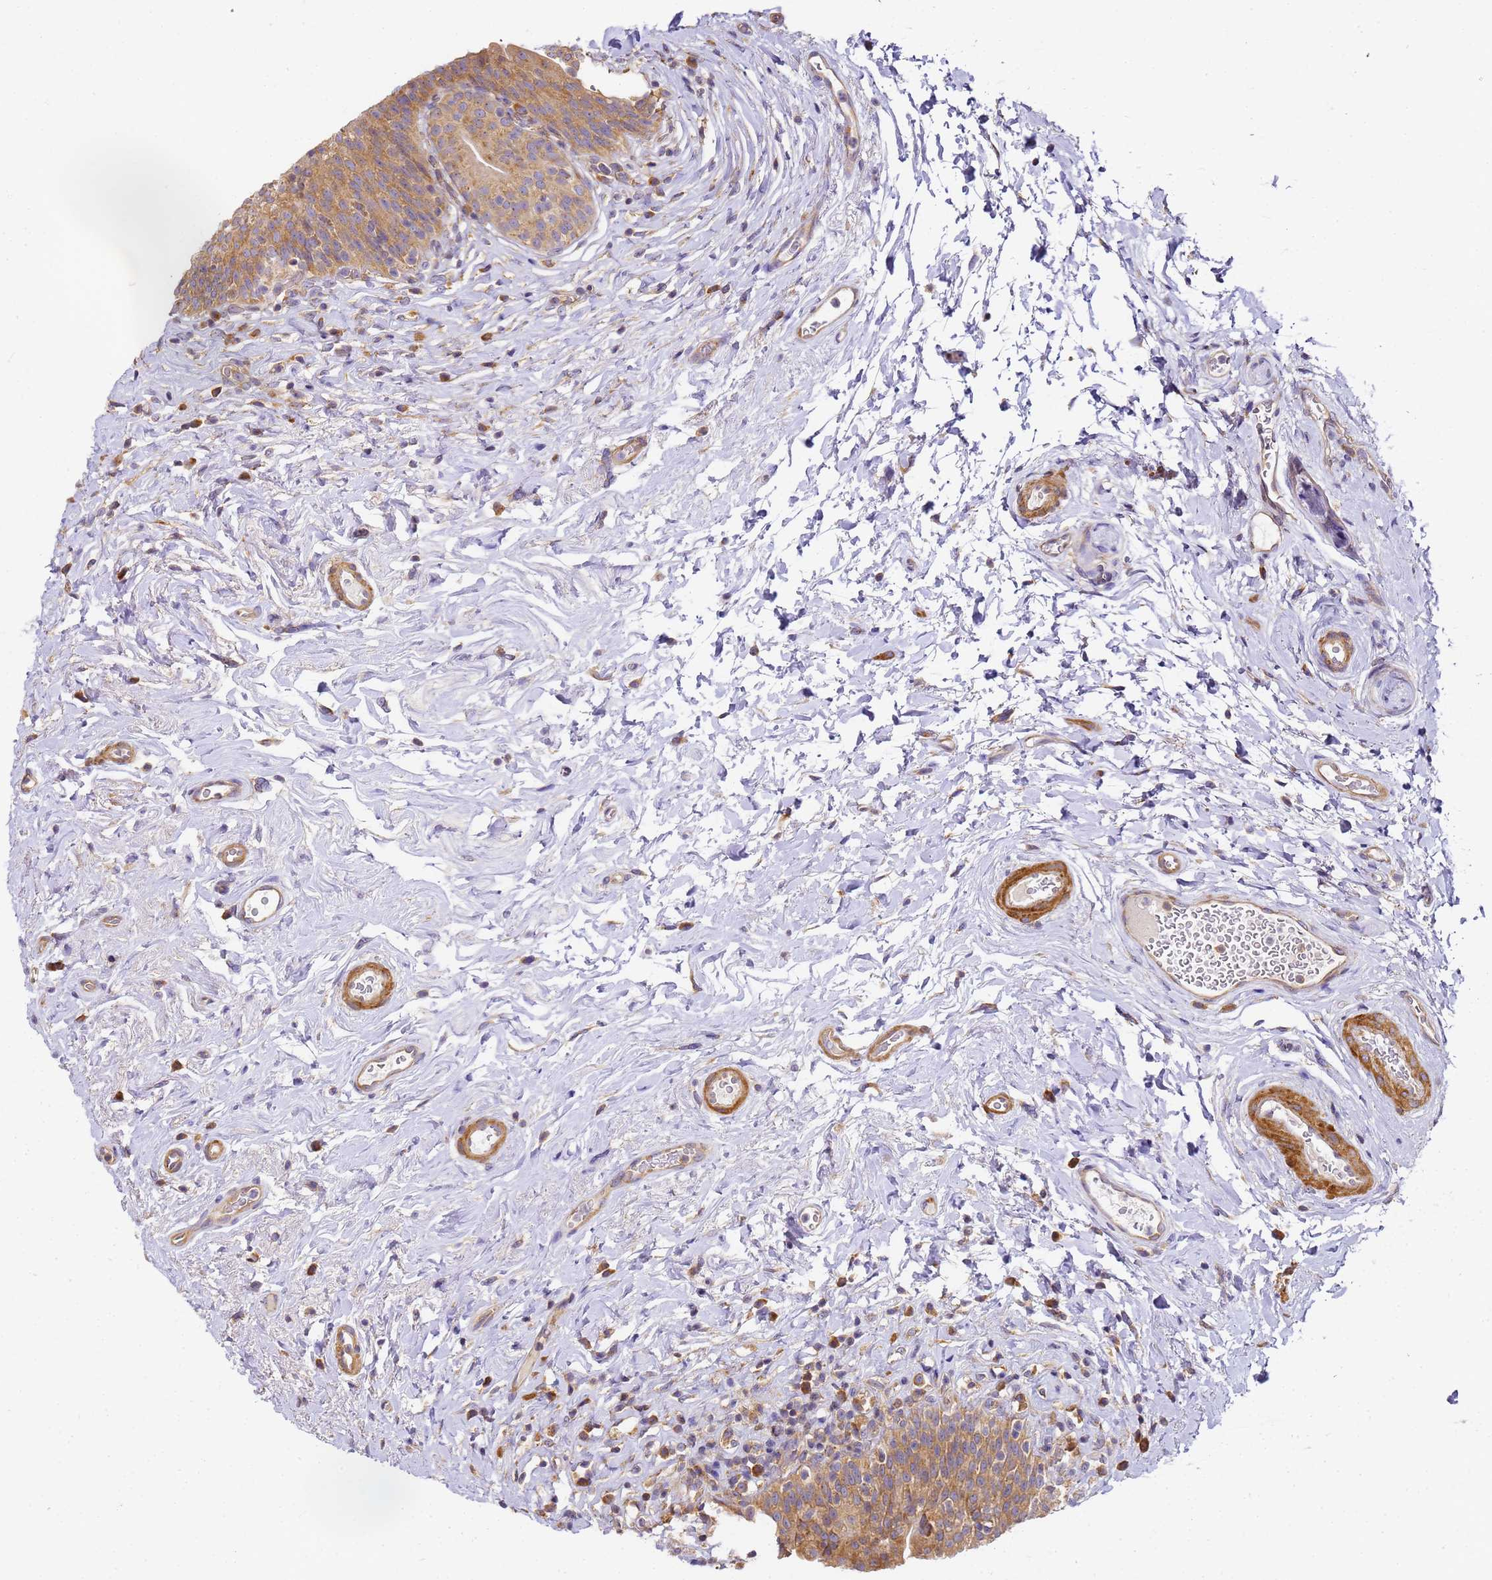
{"staining": {"intensity": "moderate", "quantity": ">75%", "location": "cytoplasmic/membranous"}, "tissue": "urinary bladder", "cell_type": "Urothelial cells", "image_type": "normal", "snomed": [{"axis": "morphology", "description": "Normal tissue, NOS"}, {"axis": "topography", "description": "Urinary bladder"}], "caption": "This image reveals benign urinary bladder stained with IHC to label a protein in brown. The cytoplasmic/membranous of urothelial cells show moderate positivity for the protein. Nuclei are counter-stained blue.", "gene": "RPL13A", "patient": {"sex": "male", "age": 83}}